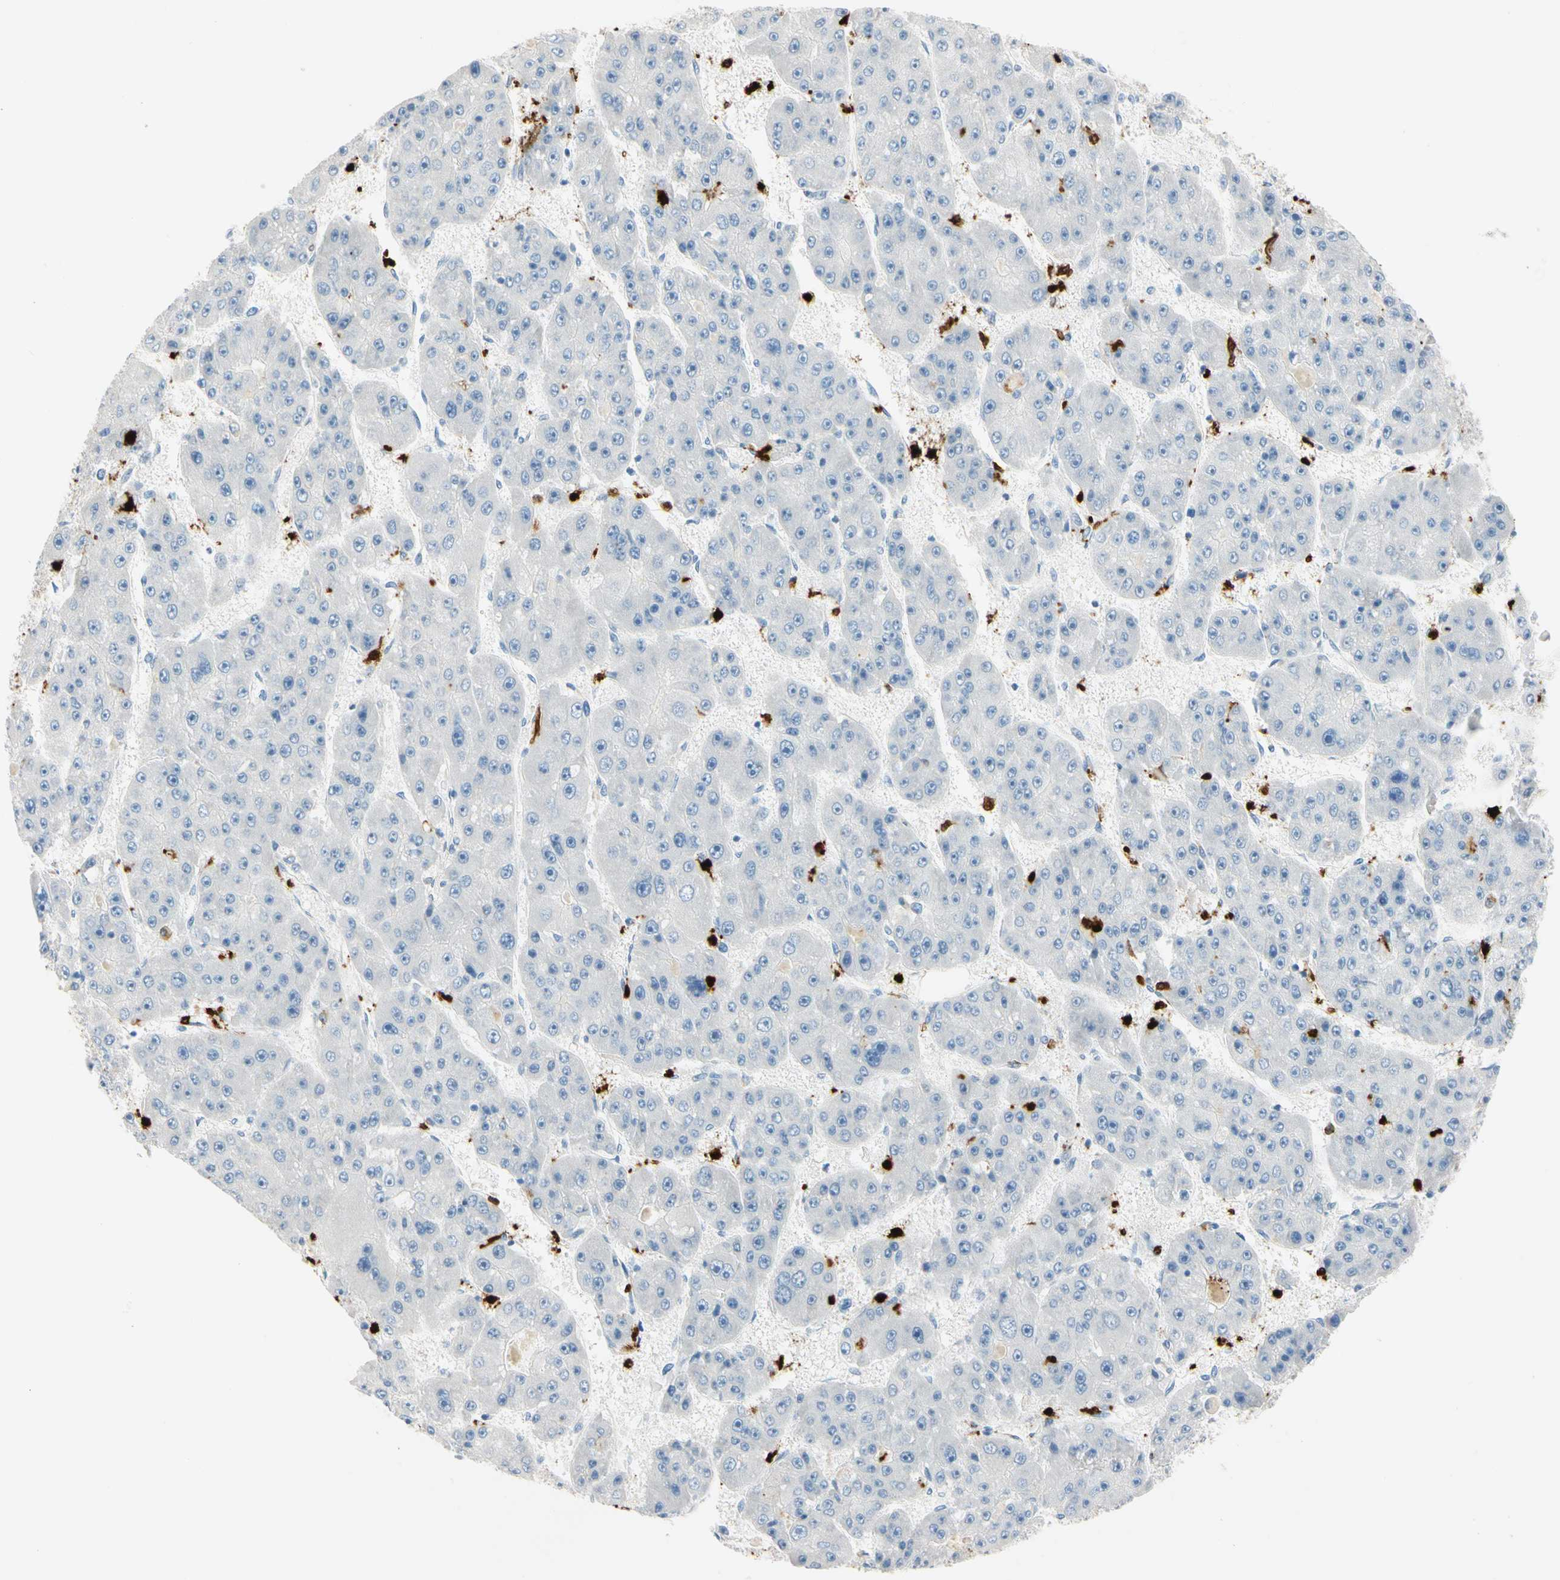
{"staining": {"intensity": "negative", "quantity": "none", "location": "none"}, "tissue": "liver cancer", "cell_type": "Tumor cells", "image_type": "cancer", "snomed": [{"axis": "morphology", "description": "Carcinoma, Hepatocellular, NOS"}, {"axis": "topography", "description": "Liver"}], "caption": "Liver cancer was stained to show a protein in brown. There is no significant expression in tumor cells.", "gene": "TRAF5", "patient": {"sex": "female", "age": 61}}